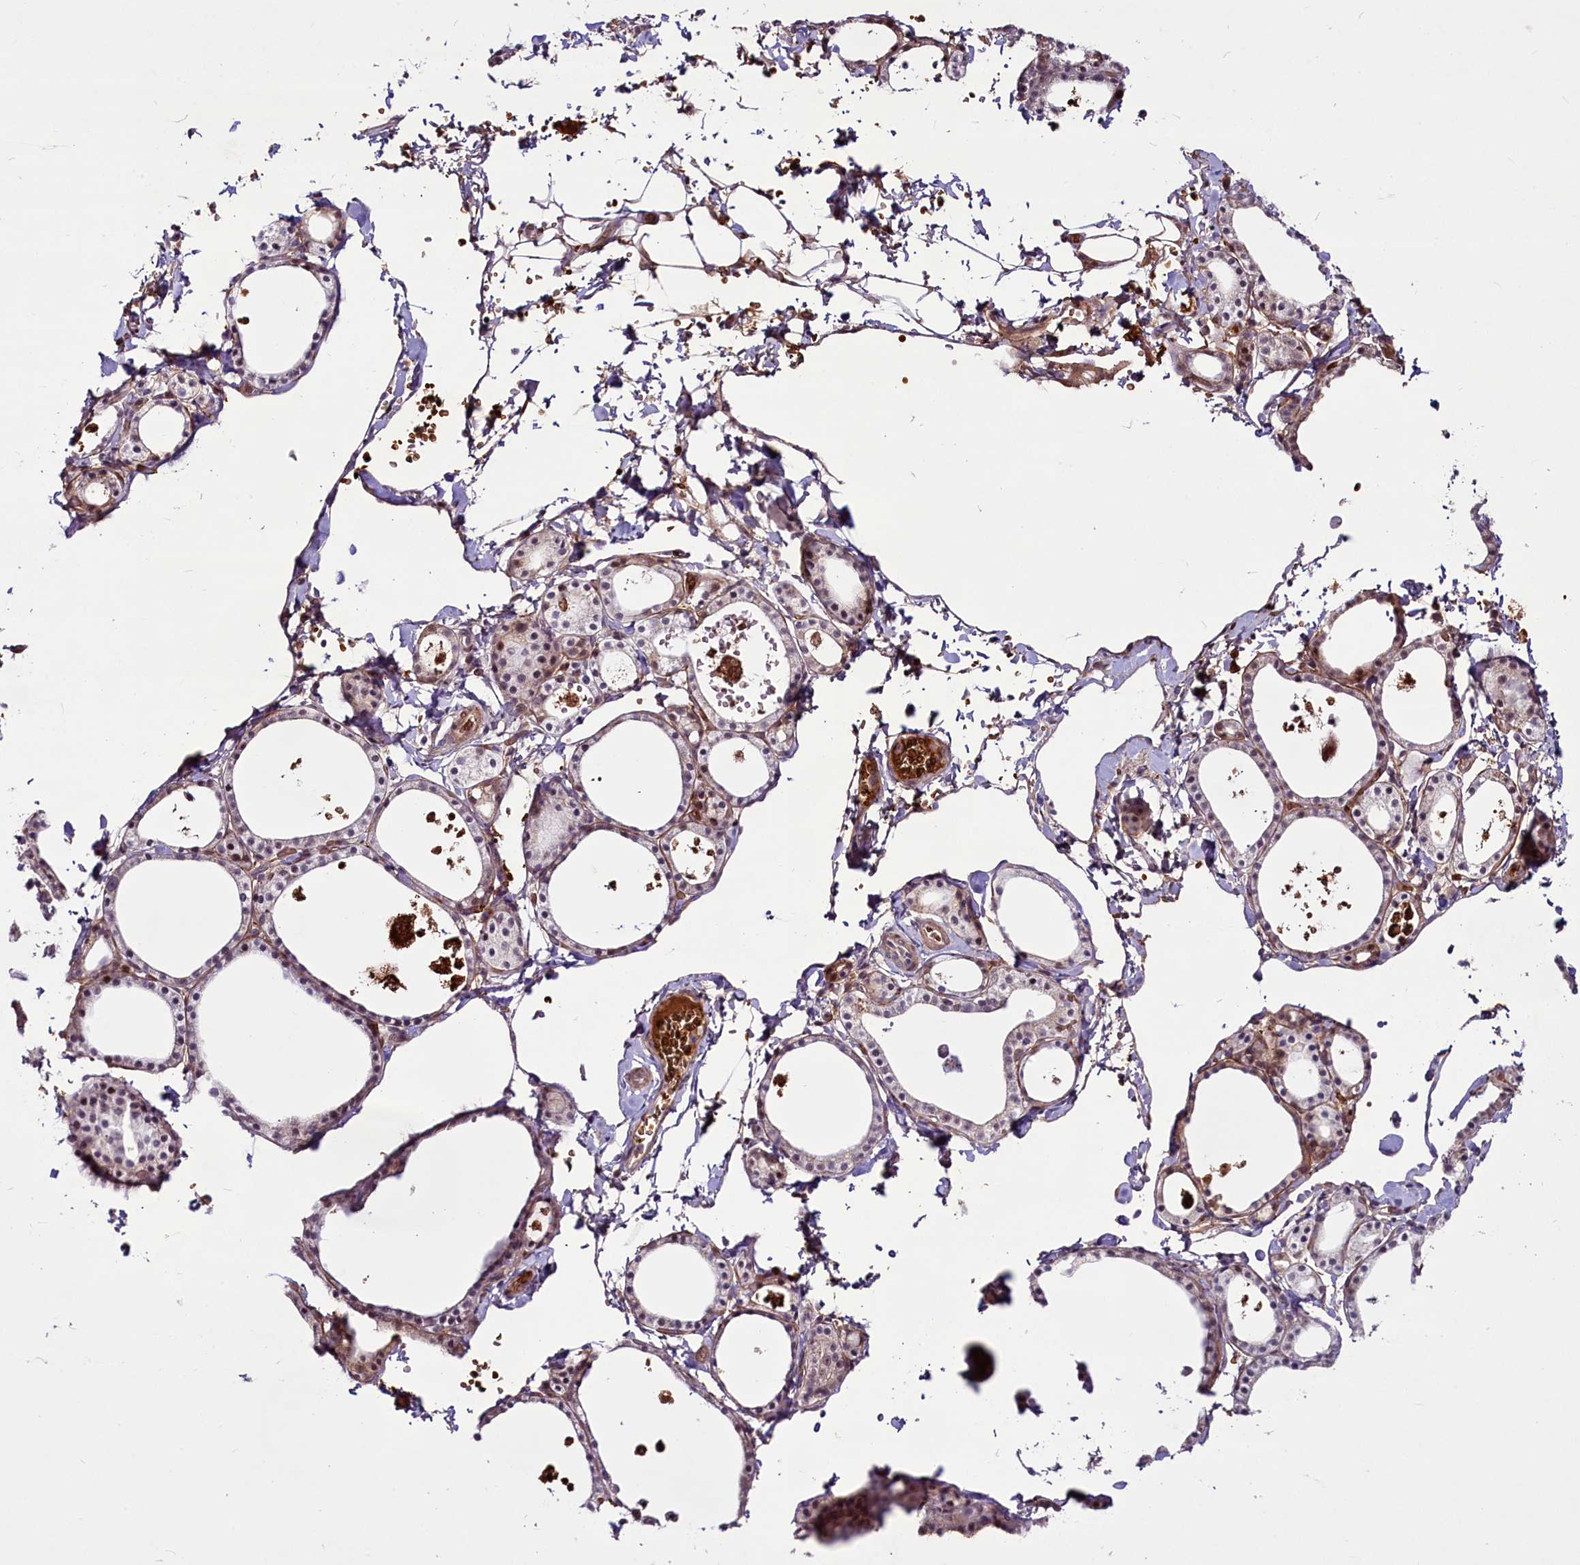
{"staining": {"intensity": "weak", "quantity": "<25%", "location": "cytoplasmic/membranous"}, "tissue": "thyroid gland", "cell_type": "Glandular cells", "image_type": "normal", "snomed": [{"axis": "morphology", "description": "Normal tissue, NOS"}, {"axis": "topography", "description": "Thyroid gland"}], "caption": "IHC photomicrograph of normal thyroid gland: human thyroid gland stained with DAB displays no significant protein positivity in glandular cells.", "gene": "SUSD3", "patient": {"sex": "male", "age": 56}}